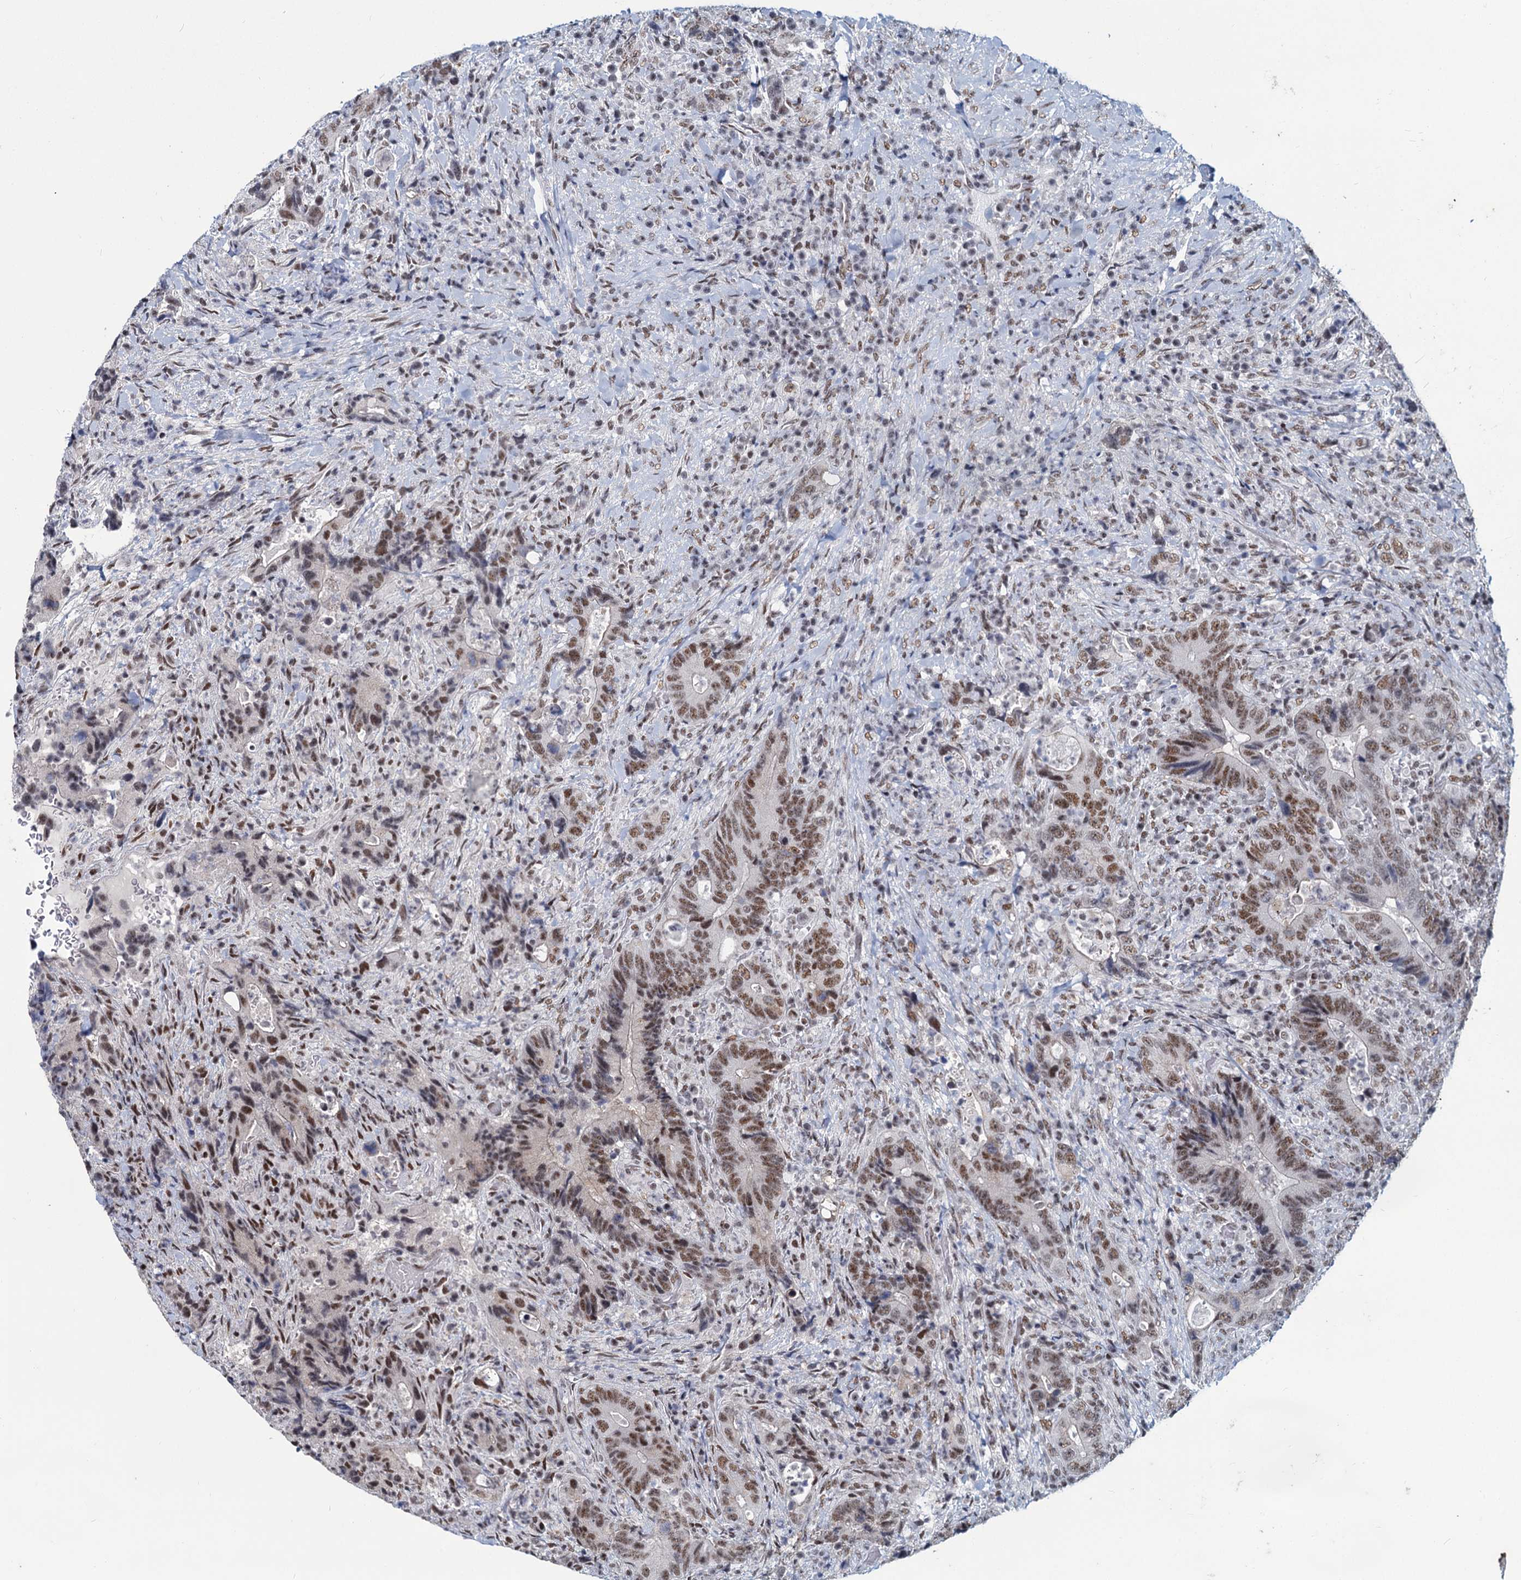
{"staining": {"intensity": "moderate", "quantity": ">75%", "location": "nuclear"}, "tissue": "colorectal cancer", "cell_type": "Tumor cells", "image_type": "cancer", "snomed": [{"axis": "morphology", "description": "Adenocarcinoma, NOS"}, {"axis": "topography", "description": "Colon"}], "caption": "Moderate nuclear protein positivity is identified in approximately >75% of tumor cells in colorectal adenocarcinoma. Nuclei are stained in blue.", "gene": "METTL14", "patient": {"sex": "female", "age": 75}}